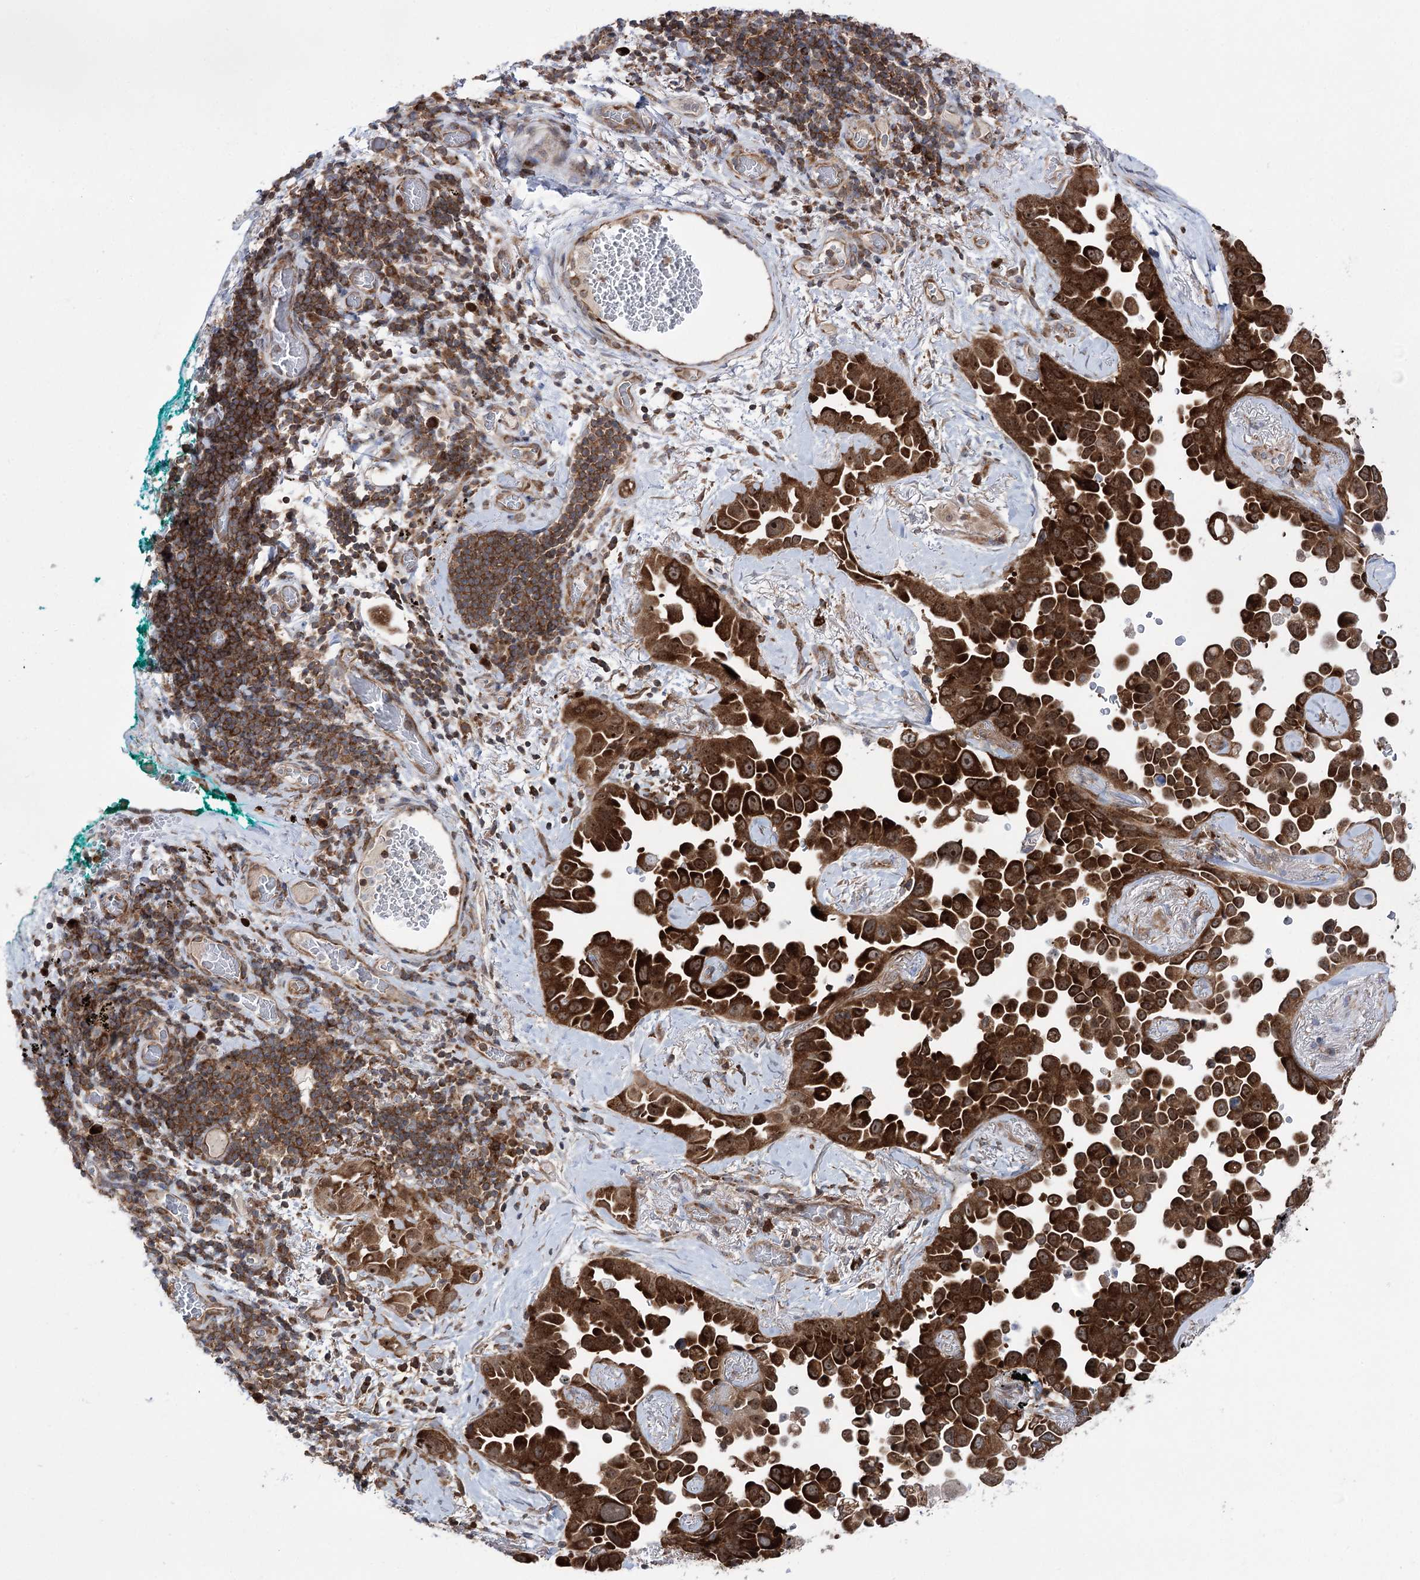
{"staining": {"intensity": "strong", "quantity": ">75%", "location": "cytoplasmic/membranous,nuclear"}, "tissue": "lung cancer", "cell_type": "Tumor cells", "image_type": "cancer", "snomed": [{"axis": "morphology", "description": "Adenocarcinoma, NOS"}, {"axis": "topography", "description": "Lung"}], "caption": "The image shows a brown stain indicating the presence of a protein in the cytoplasmic/membranous and nuclear of tumor cells in lung adenocarcinoma.", "gene": "ZNF622", "patient": {"sex": "female", "age": 67}}